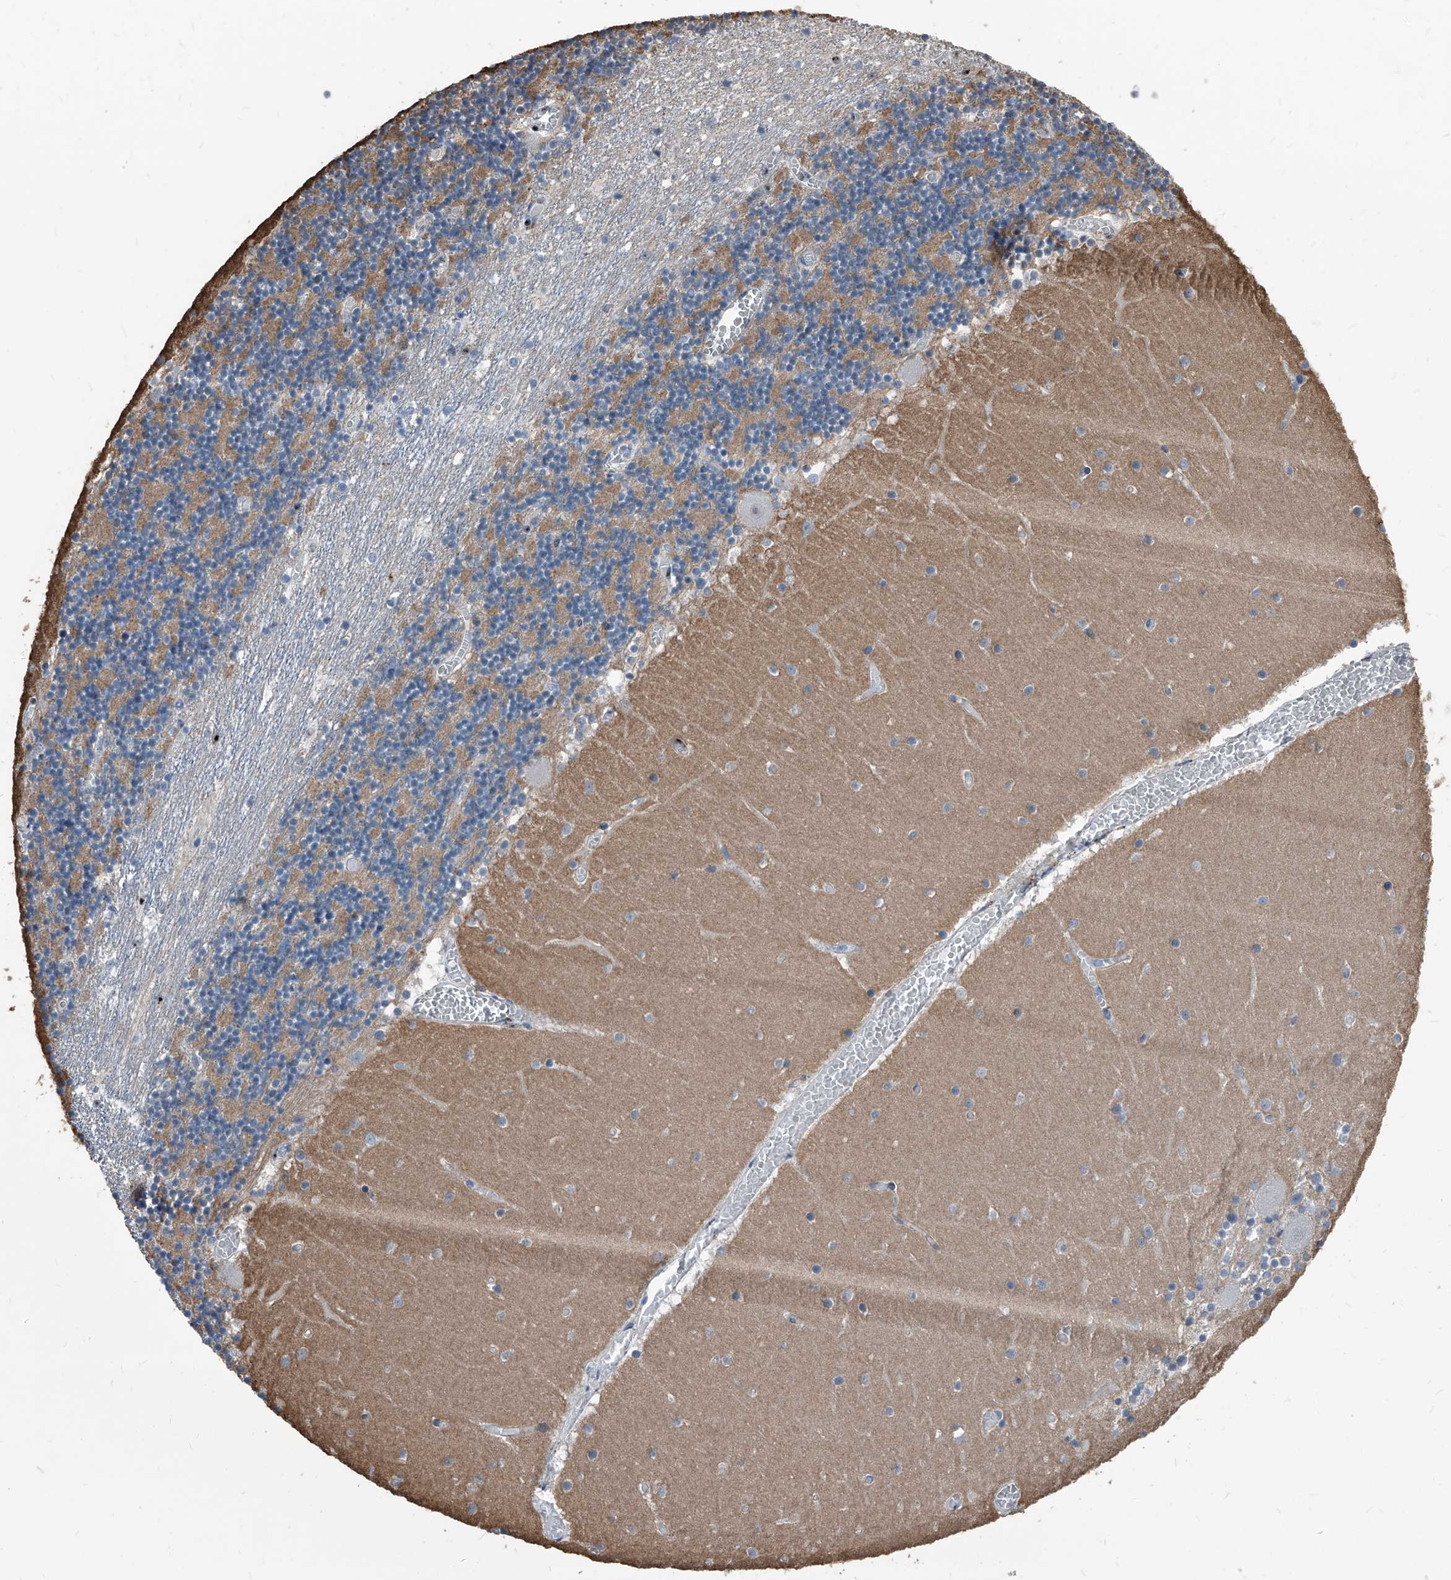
{"staining": {"intensity": "moderate", "quantity": "<25%", "location": "cytoplasmic/membranous"}, "tissue": "cerebellum", "cell_type": "Cells in granular layer", "image_type": "normal", "snomed": [{"axis": "morphology", "description": "Normal tissue, NOS"}, {"axis": "topography", "description": "Cerebellum"}], "caption": "A brown stain labels moderate cytoplasmic/membranous expression of a protein in cells in granular layer of unremarkable human cerebellum.", "gene": "MEN1", "patient": {"sex": "female", "age": 28}}